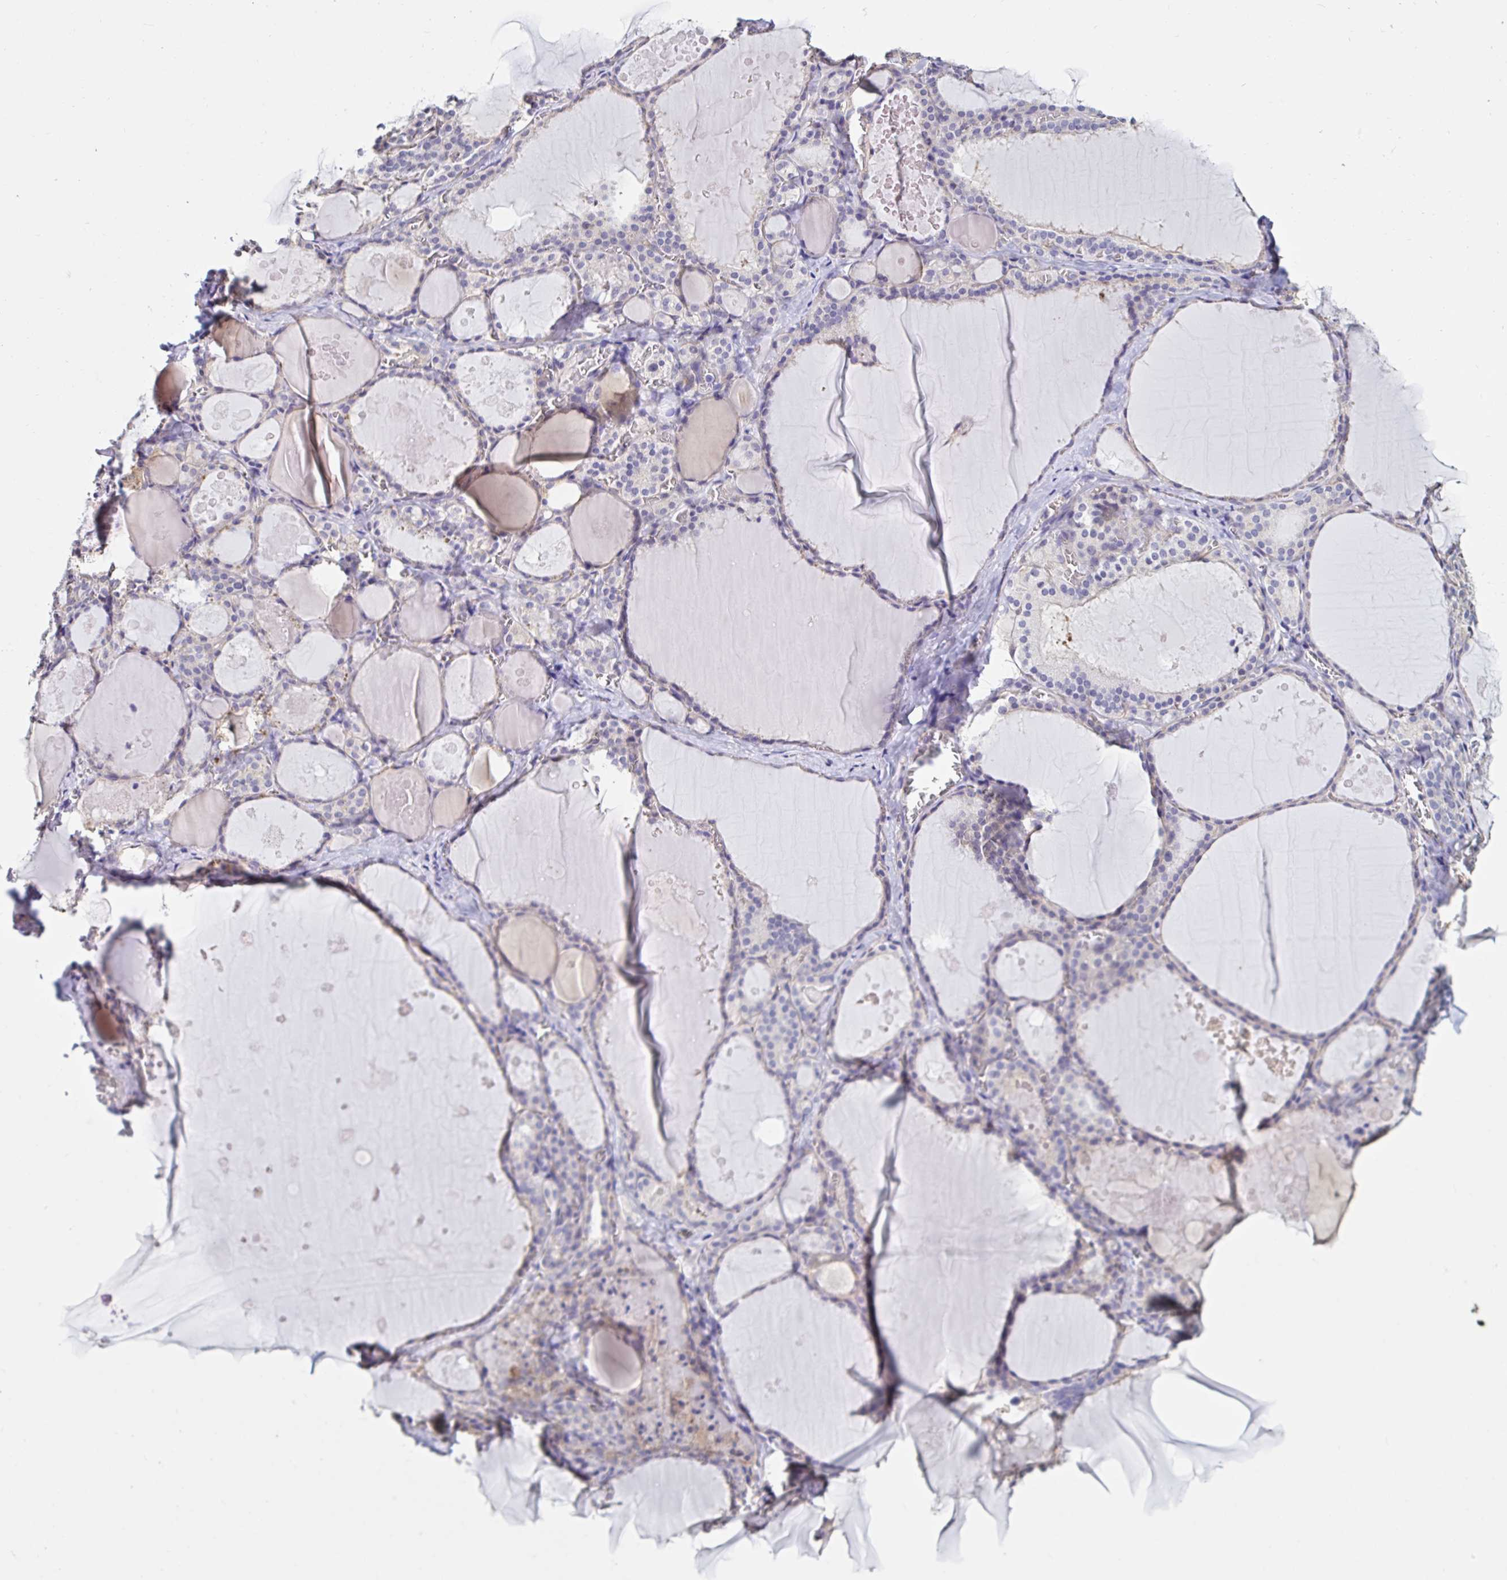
{"staining": {"intensity": "weak", "quantity": "<25%", "location": "cytoplasmic/membranous"}, "tissue": "thyroid gland", "cell_type": "Glandular cells", "image_type": "normal", "snomed": [{"axis": "morphology", "description": "Normal tissue, NOS"}, {"axis": "topography", "description": "Thyroid gland"}], "caption": "Thyroid gland stained for a protein using IHC displays no staining glandular cells.", "gene": "RSRP1", "patient": {"sex": "male", "age": 56}}